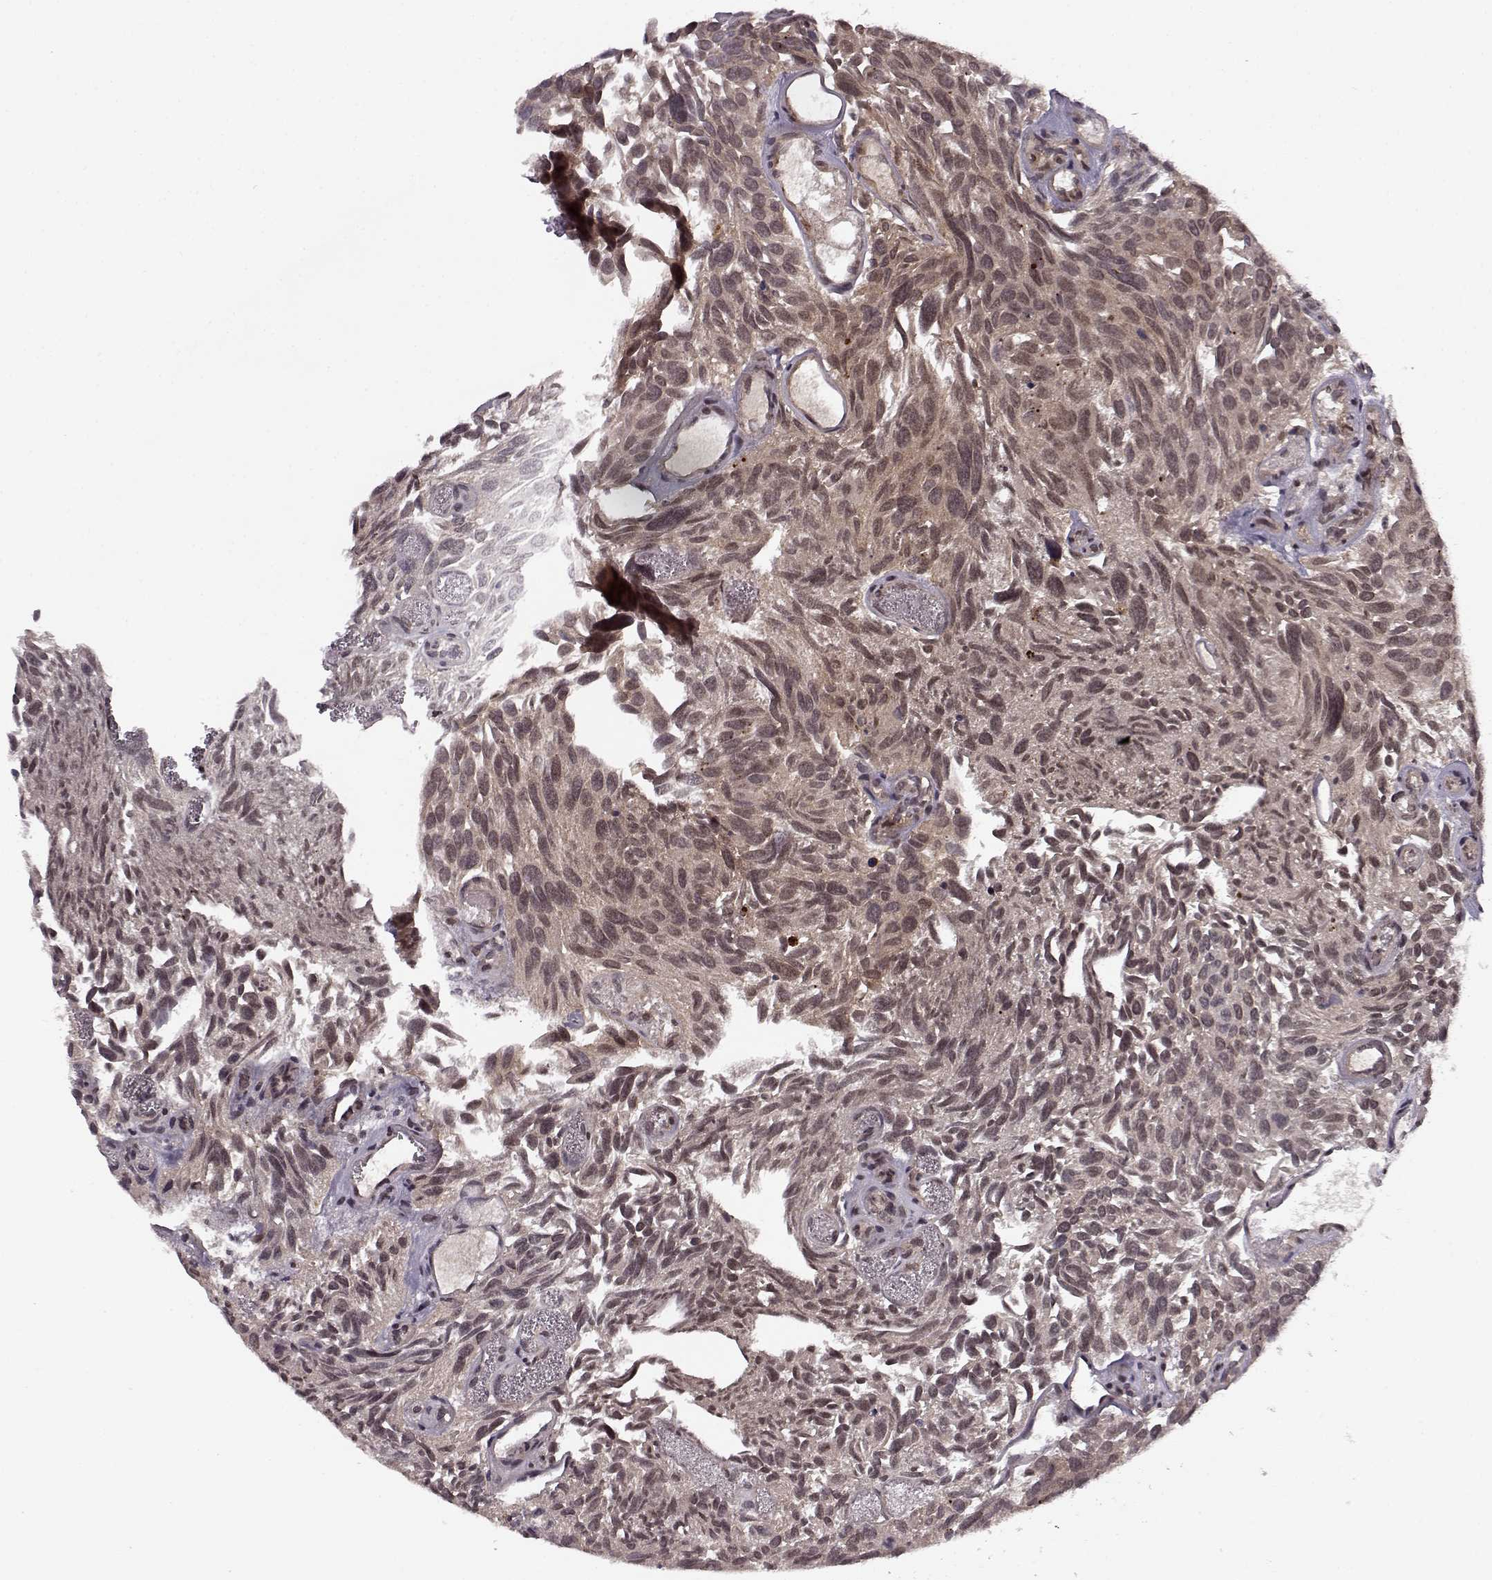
{"staining": {"intensity": "weak", "quantity": "25%-75%", "location": "cytoplasmic/membranous"}, "tissue": "urothelial cancer", "cell_type": "Tumor cells", "image_type": "cancer", "snomed": [{"axis": "morphology", "description": "Urothelial carcinoma, Low grade"}, {"axis": "topography", "description": "Urinary bladder"}], "caption": "A brown stain labels weak cytoplasmic/membranous positivity of a protein in human urothelial cancer tumor cells. The staining was performed using DAB (3,3'-diaminobenzidine), with brown indicating positive protein expression. Nuclei are stained blue with hematoxylin.", "gene": "SLAIN2", "patient": {"sex": "female", "age": 69}}